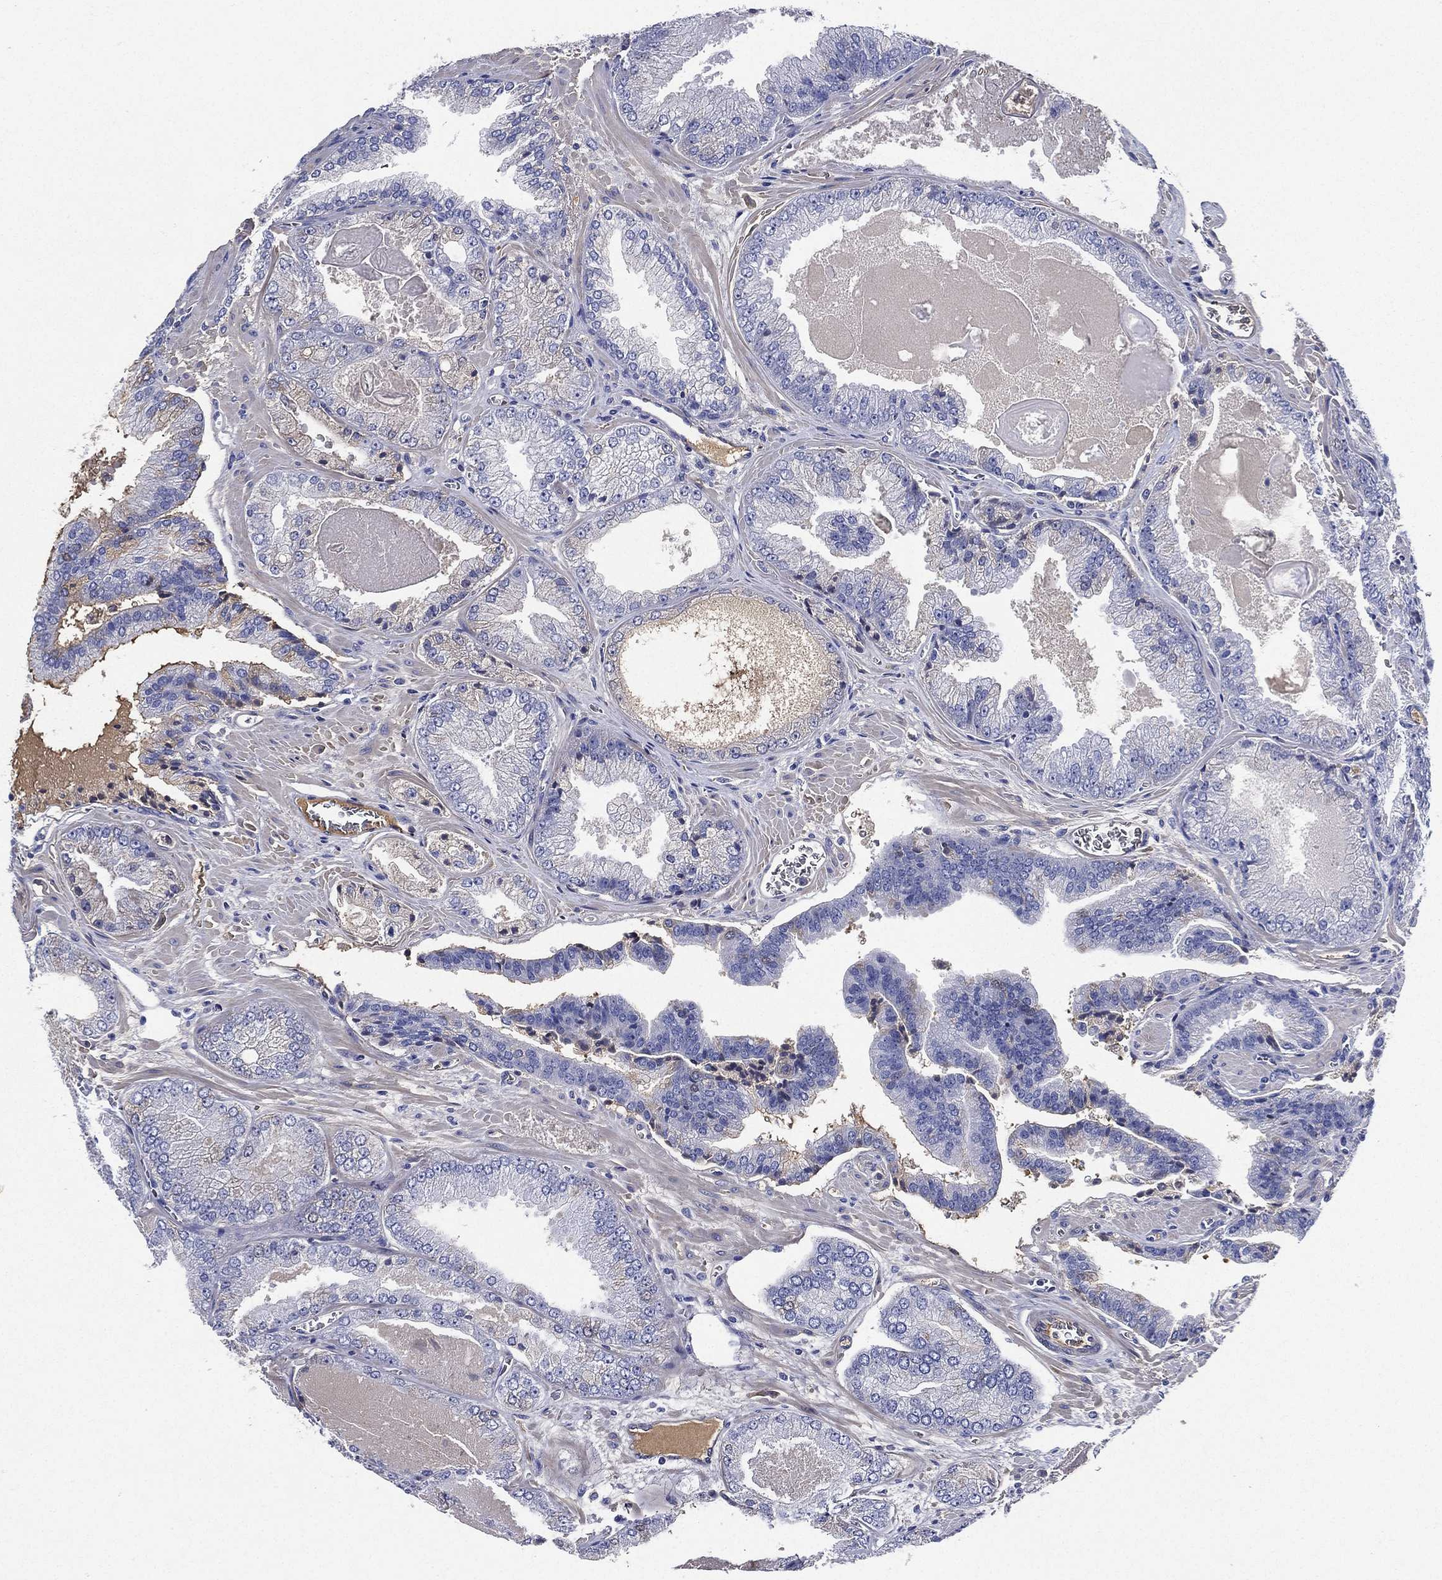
{"staining": {"intensity": "negative", "quantity": "none", "location": "none"}, "tissue": "prostate cancer", "cell_type": "Tumor cells", "image_type": "cancer", "snomed": [{"axis": "morphology", "description": "Adenocarcinoma, Low grade"}, {"axis": "topography", "description": "Prostate"}], "caption": "Tumor cells are negative for brown protein staining in prostate adenocarcinoma (low-grade). (DAB immunohistochemistry, high magnification).", "gene": "TMPRSS11D", "patient": {"sex": "male", "age": 72}}